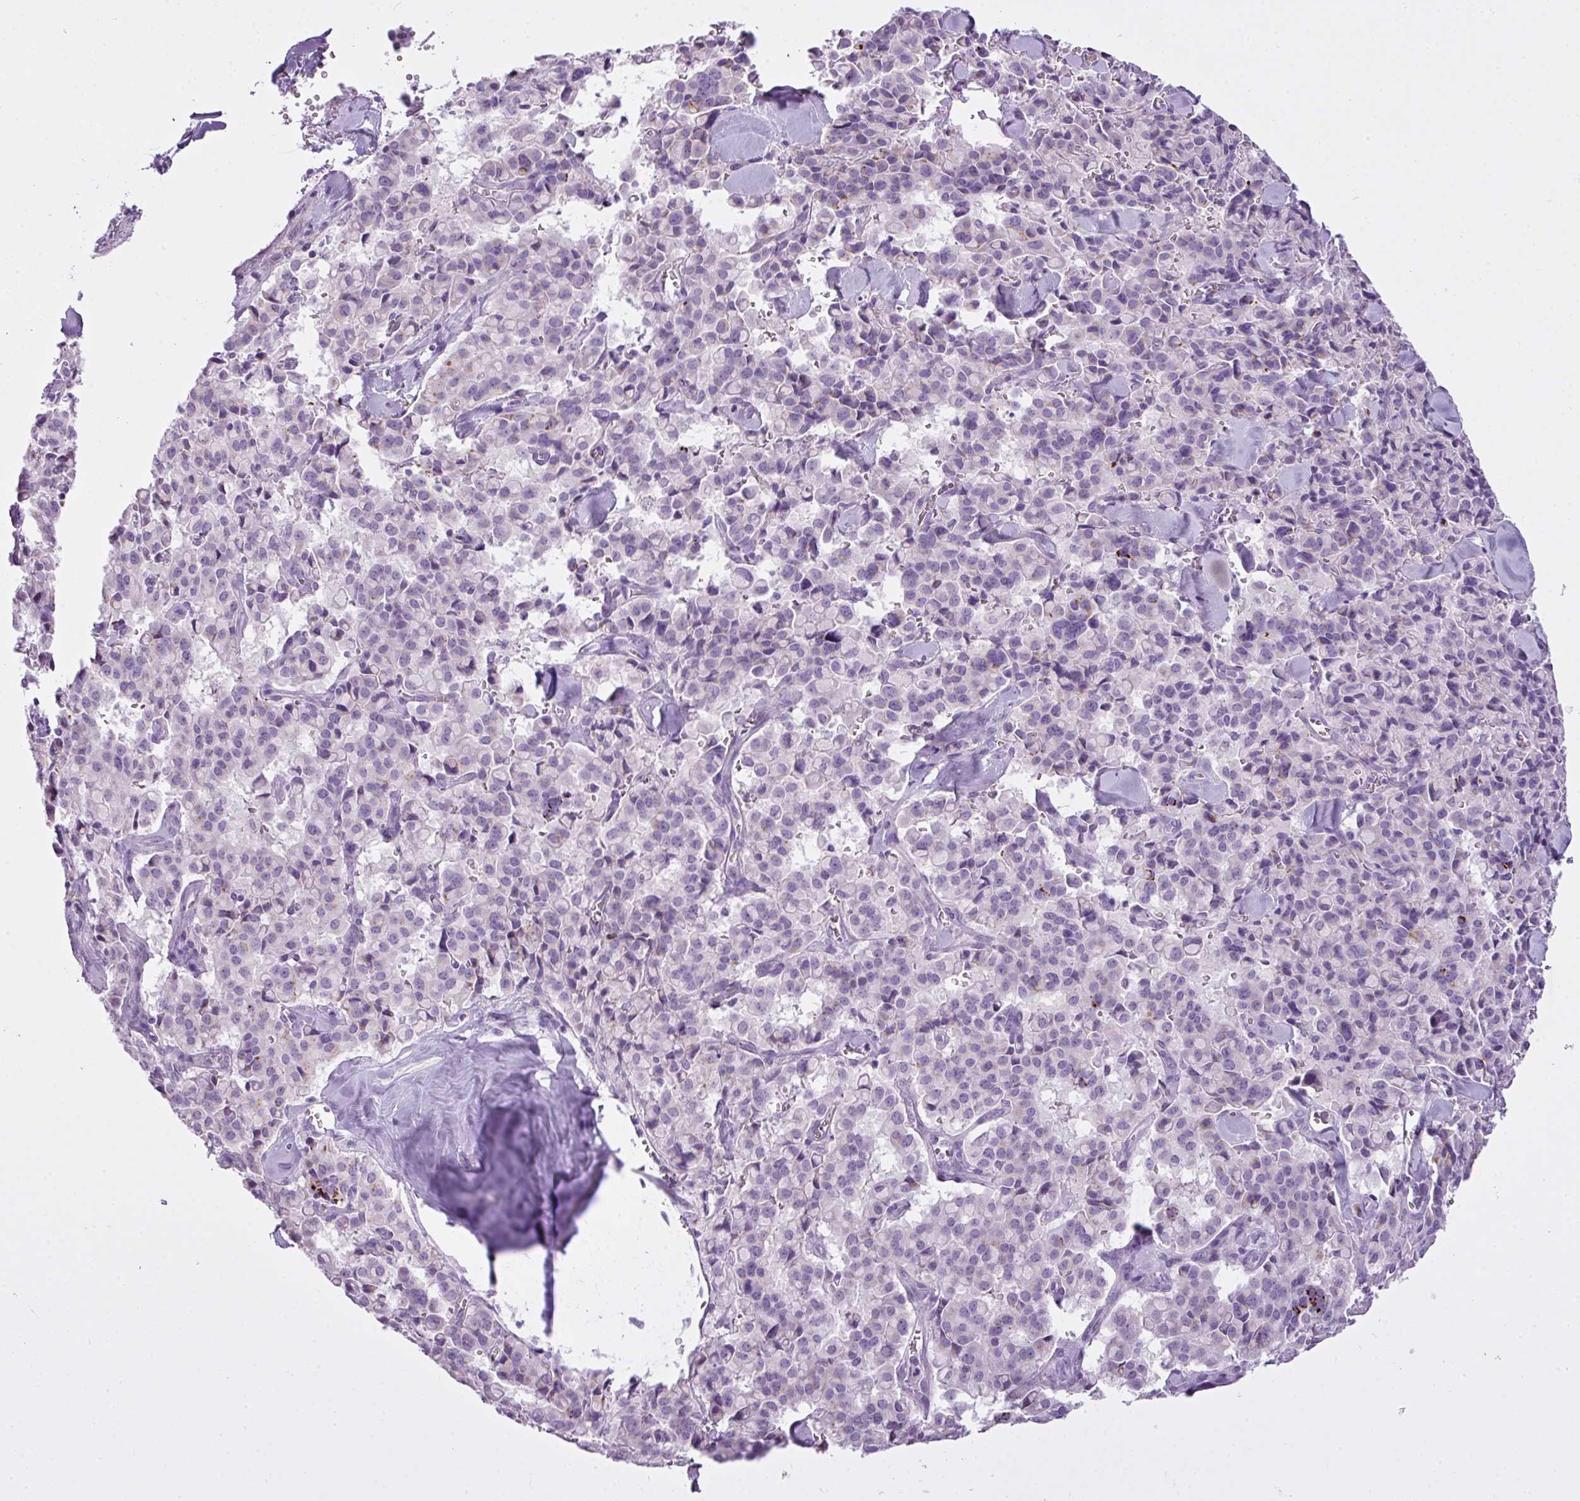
{"staining": {"intensity": "negative", "quantity": "none", "location": "none"}, "tissue": "pancreatic cancer", "cell_type": "Tumor cells", "image_type": "cancer", "snomed": [{"axis": "morphology", "description": "Adenocarcinoma, NOS"}, {"axis": "topography", "description": "Pancreas"}], "caption": "An immunohistochemistry (IHC) histopathology image of adenocarcinoma (pancreatic) is shown. There is no staining in tumor cells of adenocarcinoma (pancreatic). (Stains: DAB IHC with hematoxylin counter stain, Microscopy: brightfield microscopy at high magnification).", "gene": "FAM43A", "patient": {"sex": "male", "age": 65}}